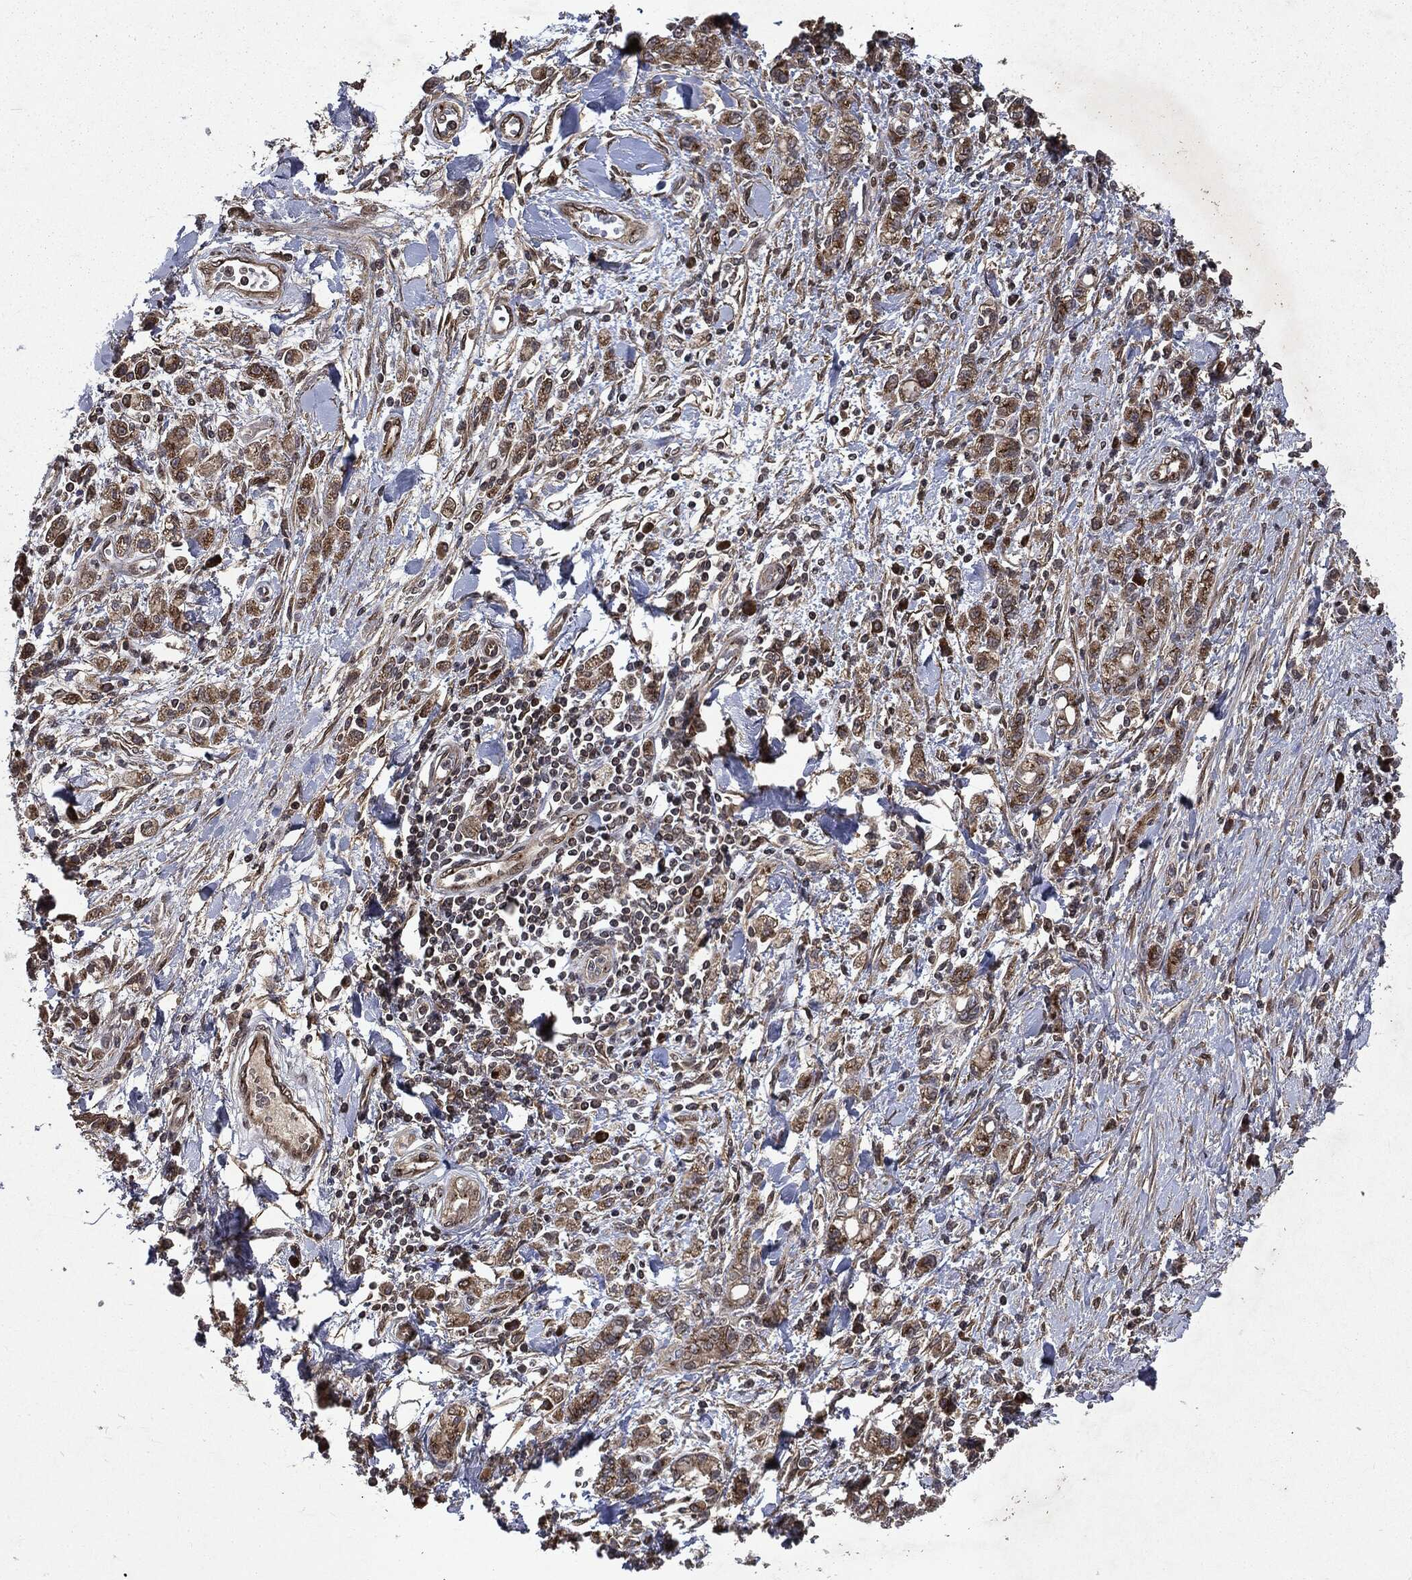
{"staining": {"intensity": "moderate", "quantity": ">75%", "location": "cytoplasmic/membranous"}, "tissue": "stomach cancer", "cell_type": "Tumor cells", "image_type": "cancer", "snomed": [{"axis": "morphology", "description": "Adenocarcinoma, NOS"}, {"axis": "topography", "description": "Stomach"}], "caption": "DAB immunohistochemical staining of human stomach adenocarcinoma demonstrates moderate cytoplasmic/membranous protein staining in approximately >75% of tumor cells.", "gene": "PLPPR2", "patient": {"sex": "male", "age": 77}}